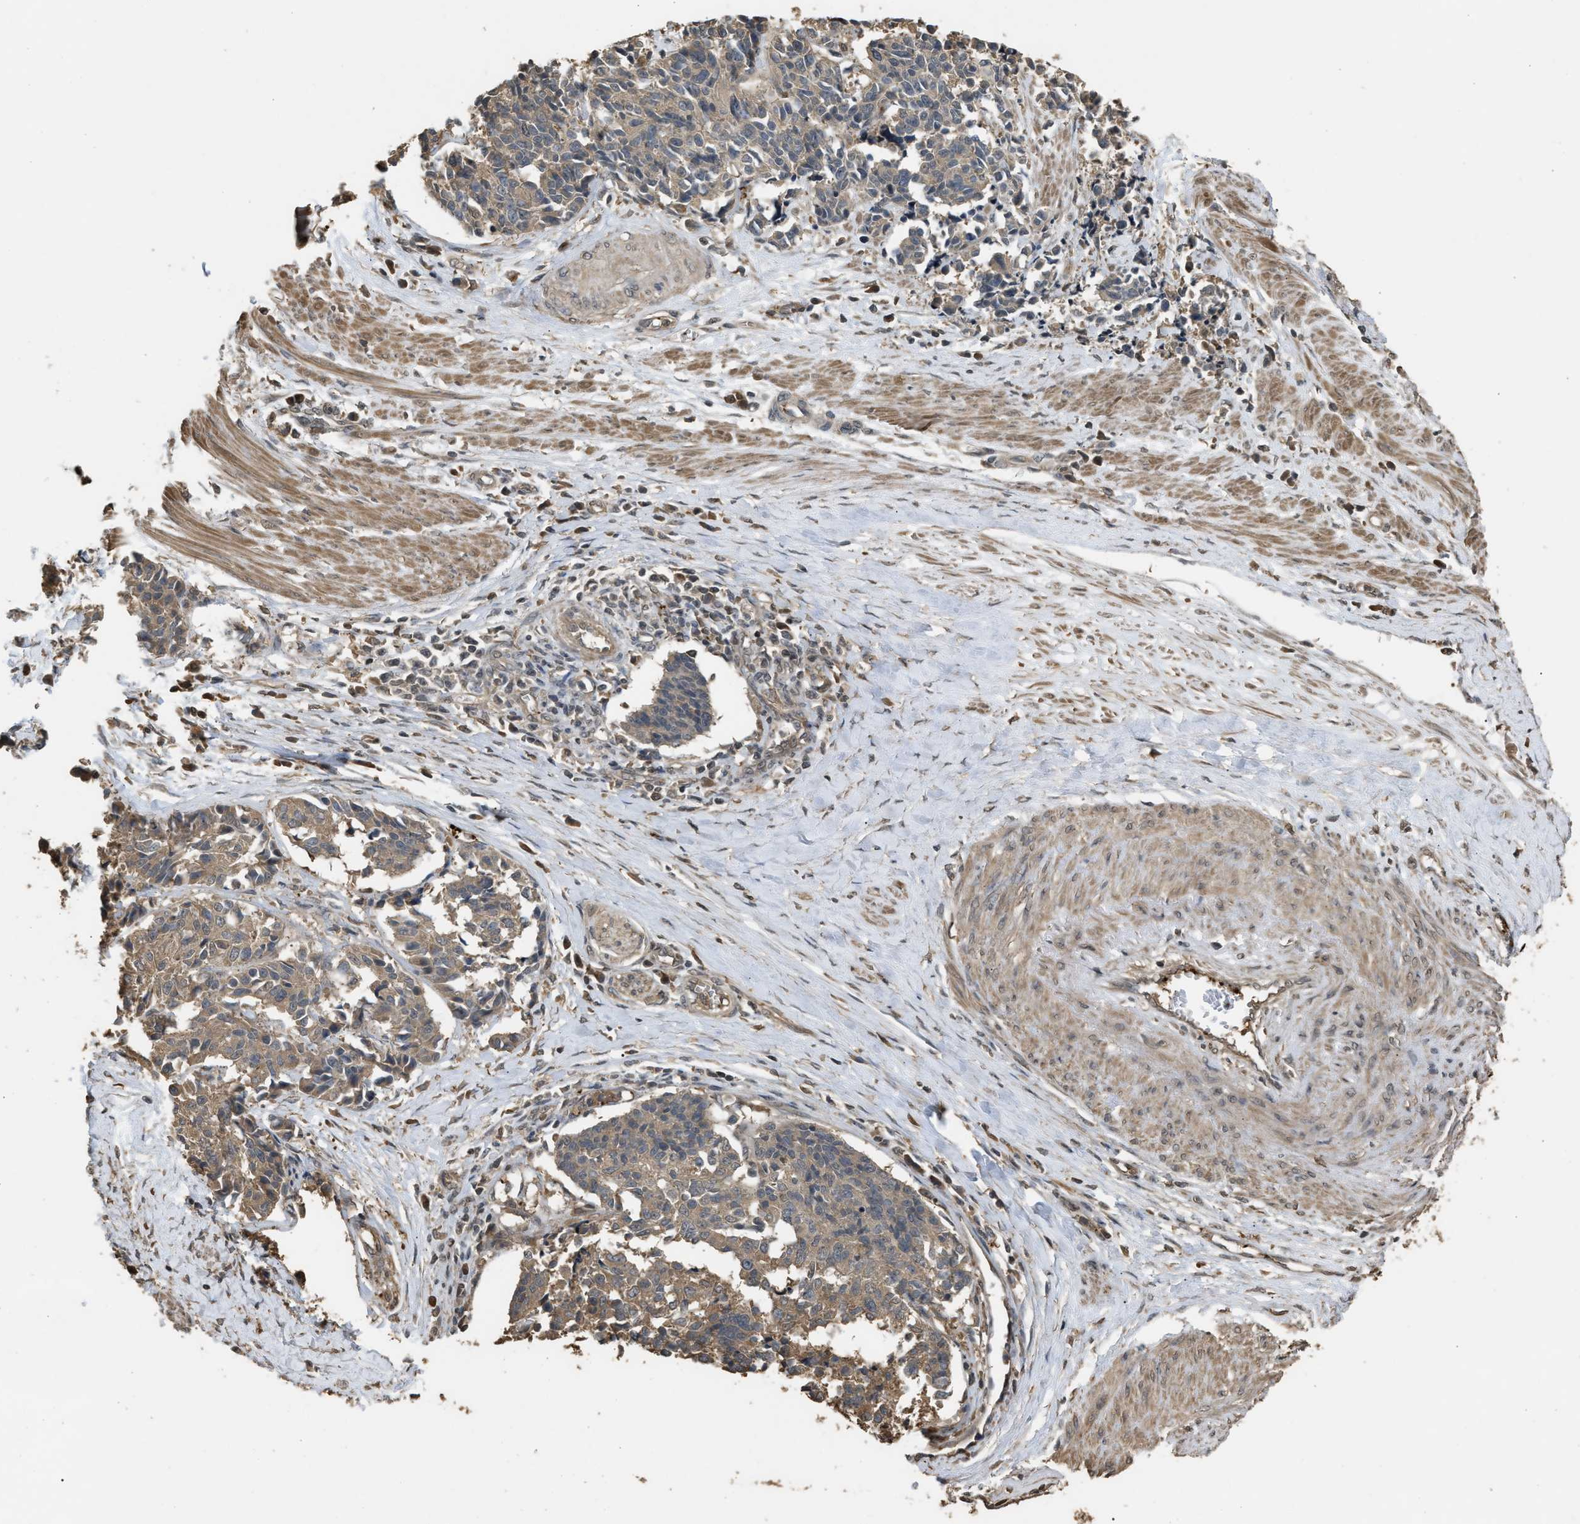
{"staining": {"intensity": "weak", "quantity": "<25%", "location": "cytoplasmic/membranous"}, "tissue": "cervical cancer", "cell_type": "Tumor cells", "image_type": "cancer", "snomed": [{"axis": "morphology", "description": "Normal tissue, NOS"}, {"axis": "morphology", "description": "Squamous cell carcinoma, NOS"}, {"axis": "topography", "description": "Cervix"}], "caption": "There is no significant positivity in tumor cells of squamous cell carcinoma (cervical).", "gene": "ARHGDIA", "patient": {"sex": "female", "age": 35}}